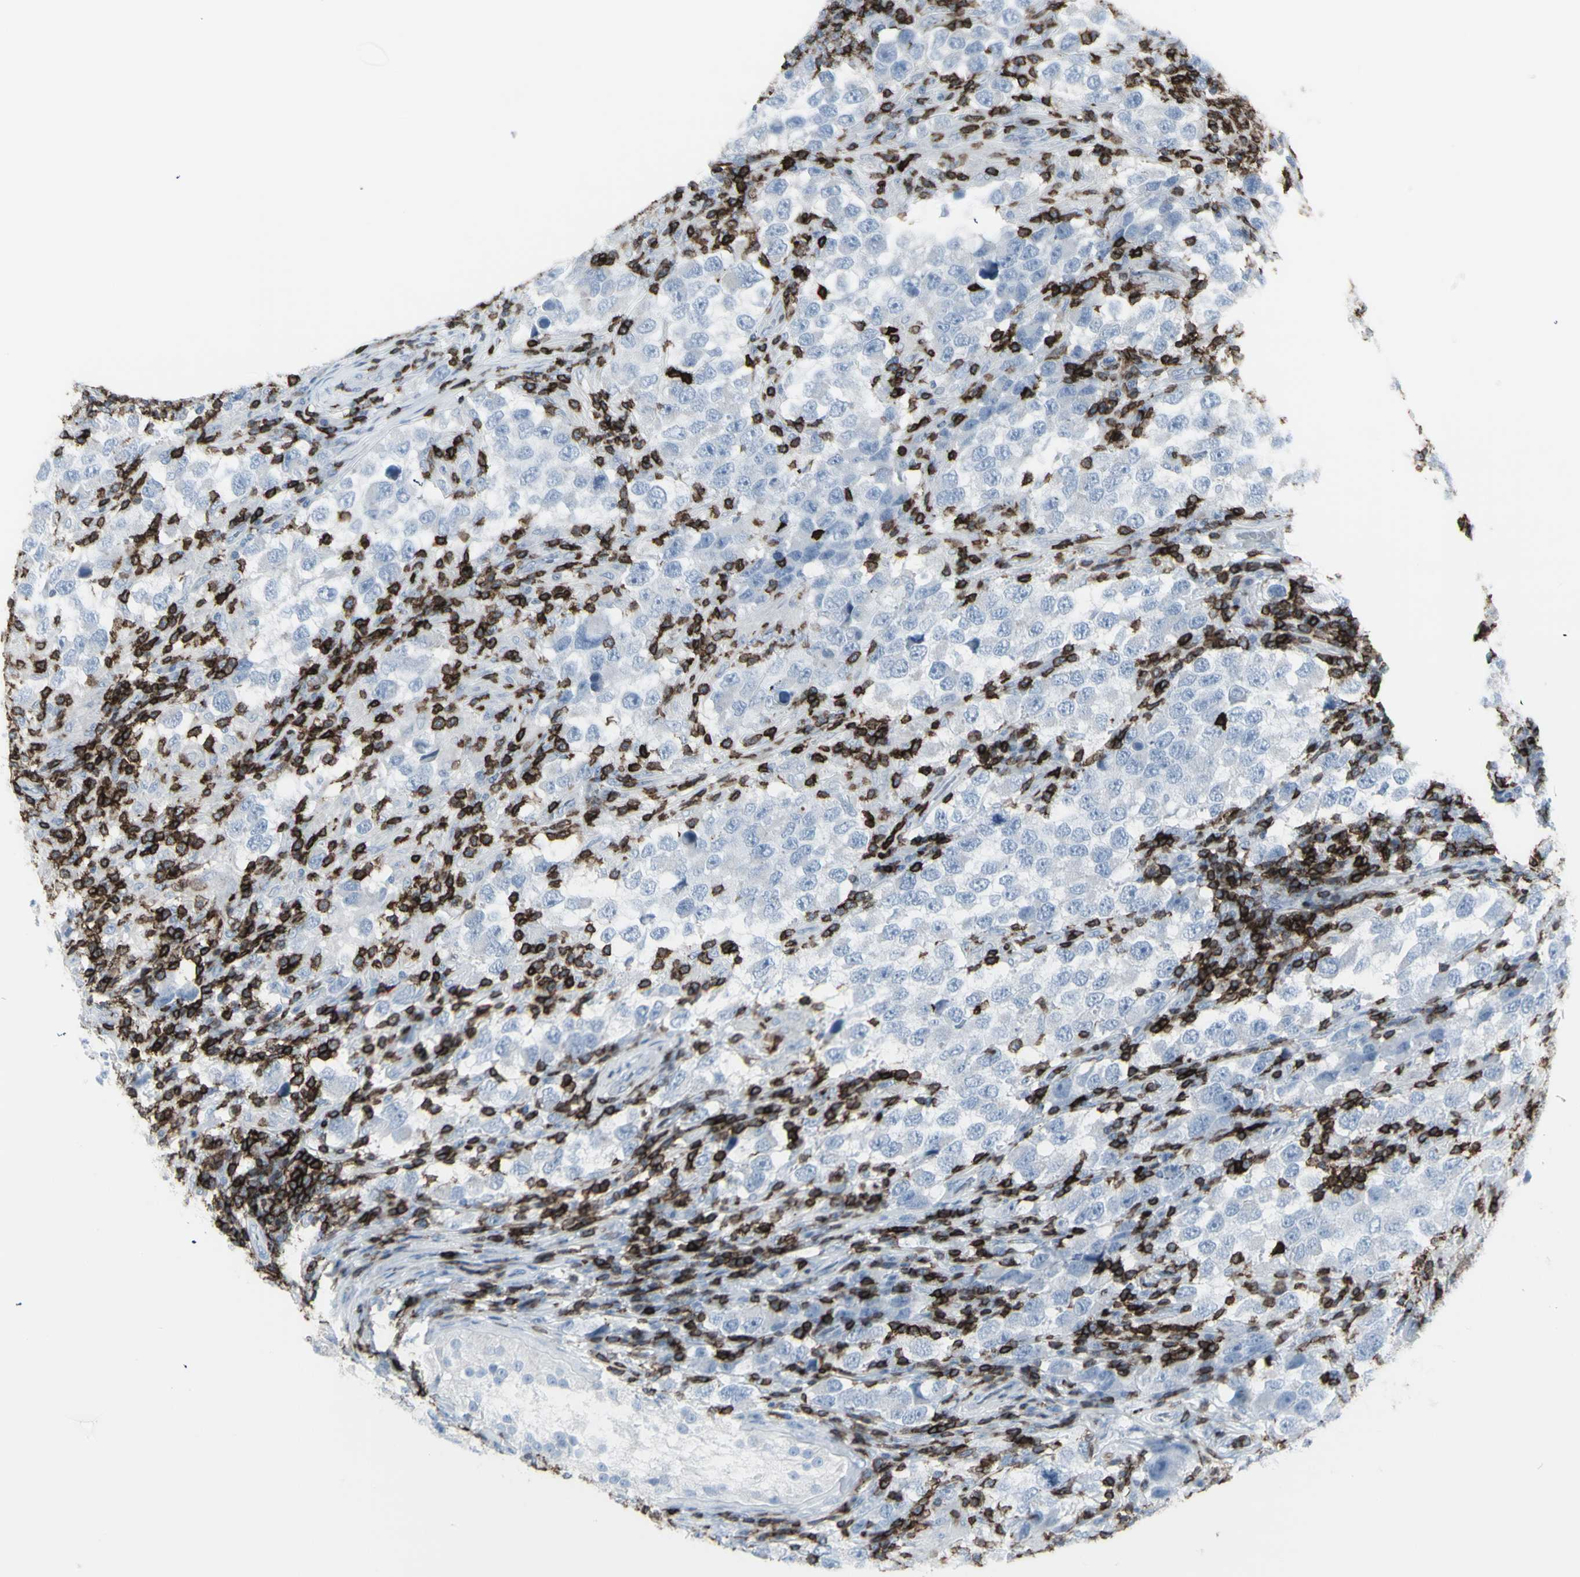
{"staining": {"intensity": "negative", "quantity": "none", "location": "none"}, "tissue": "testis cancer", "cell_type": "Tumor cells", "image_type": "cancer", "snomed": [{"axis": "morphology", "description": "Carcinoma, Embryonal, NOS"}, {"axis": "topography", "description": "Testis"}], "caption": "There is no significant expression in tumor cells of testis embryonal carcinoma. (Stains: DAB (3,3'-diaminobenzidine) immunohistochemistry (IHC) with hematoxylin counter stain, Microscopy: brightfield microscopy at high magnification).", "gene": "CD247", "patient": {"sex": "male", "age": 21}}